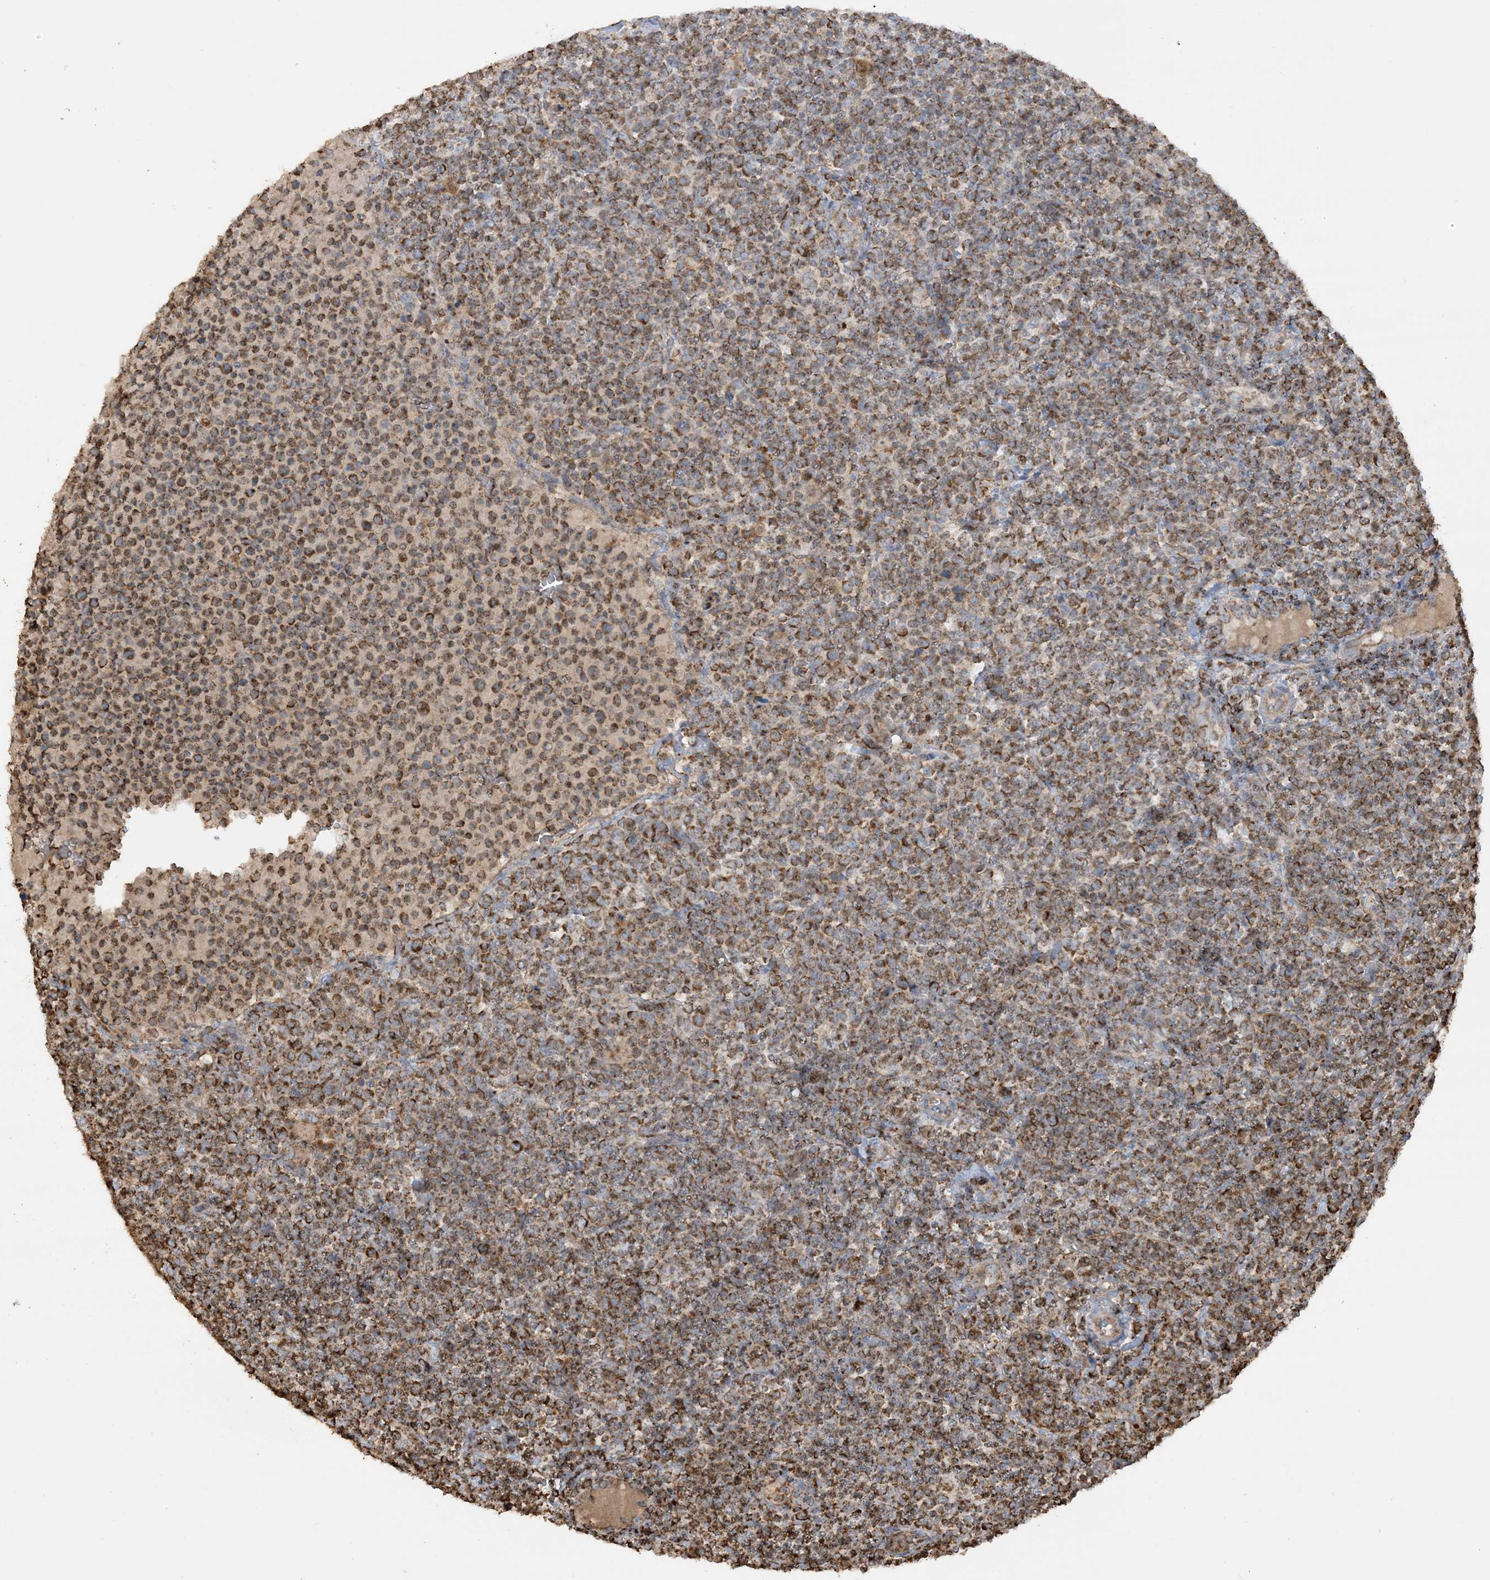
{"staining": {"intensity": "moderate", "quantity": ">75%", "location": "cytoplasmic/membranous"}, "tissue": "lymphoma", "cell_type": "Tumor cells", "image_type": "cancer", "snomed": [{"axis": "morphology", "description": "Malignant lymphoma, non-Hodgkin's type, High grade"}, {"axis": "topography", "description": "Lymph node"}], "caption": "This histopathology image shows immunohistochemistry (IHC) staining of high-grade malignant lymphoma, non-Hodgkin's type, with medium moderate cytoplasmic/membranous positivity in about >75% of tumor cells.", "gene": "AGA", "patient": {"sex": "male", "age": 61}}